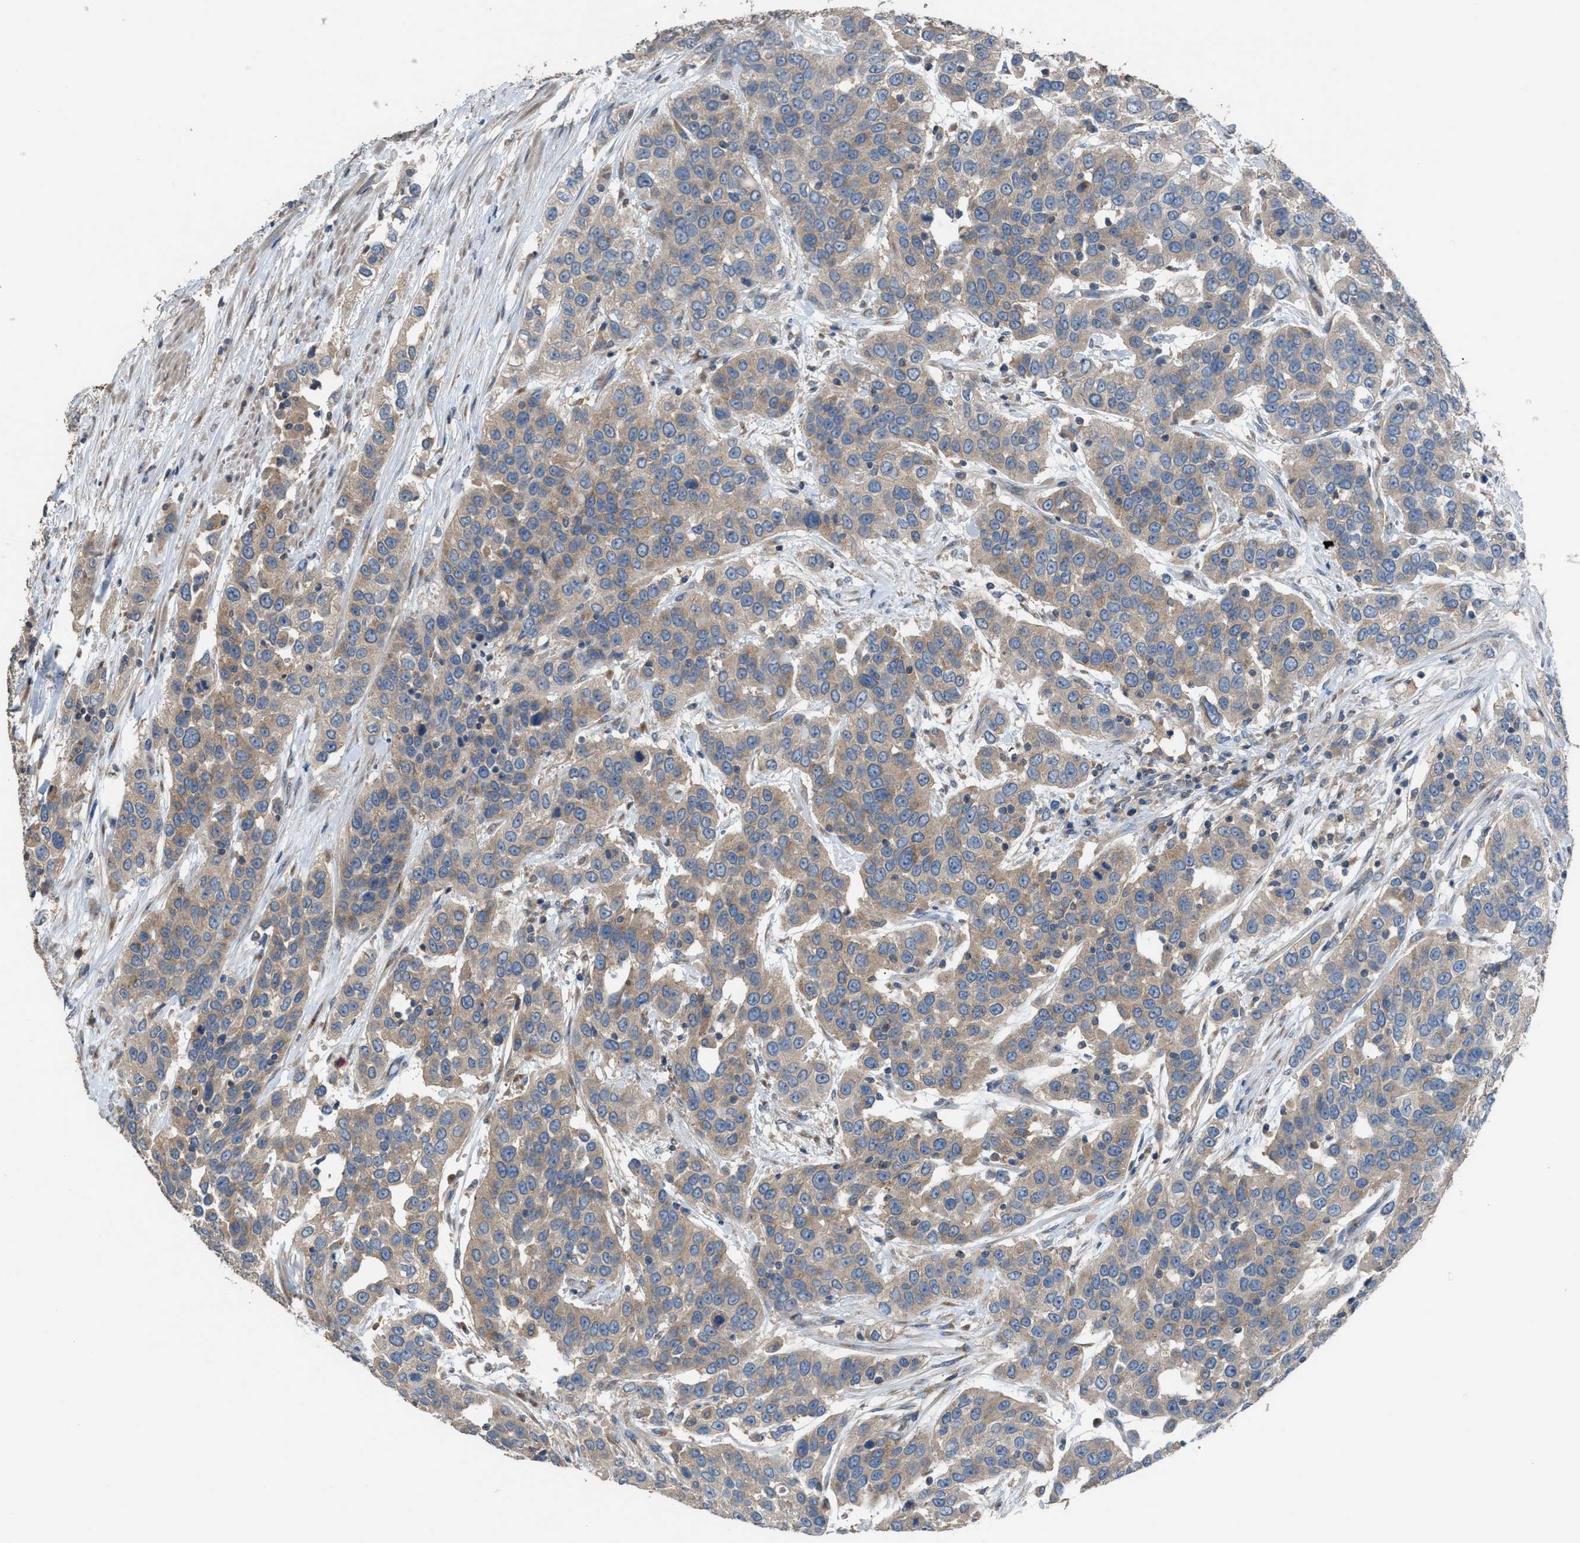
{"staining": {"intensity": "weak", "quantity": ">75%", "location": "cytoplasmic/membranous"}, "tissue": "urothelial cancer", "cell_type": "Tumor cells", "image_type": "cancer", "snomed": [{"axis": "morphology", "description": "Urothelial carcinoma, High grade"}, {"axis": "topography", "description": "Urinary bladder"}], "caption": "IHC (DAB (3,3'-diaminobenzidine)) staining of human urothelial cancer displays weak cytoplasmic/membranous protein positivity in about >75% of tumor cells.", "gene": "TPK1", "patient": {"sex": "female", "age": 80}}